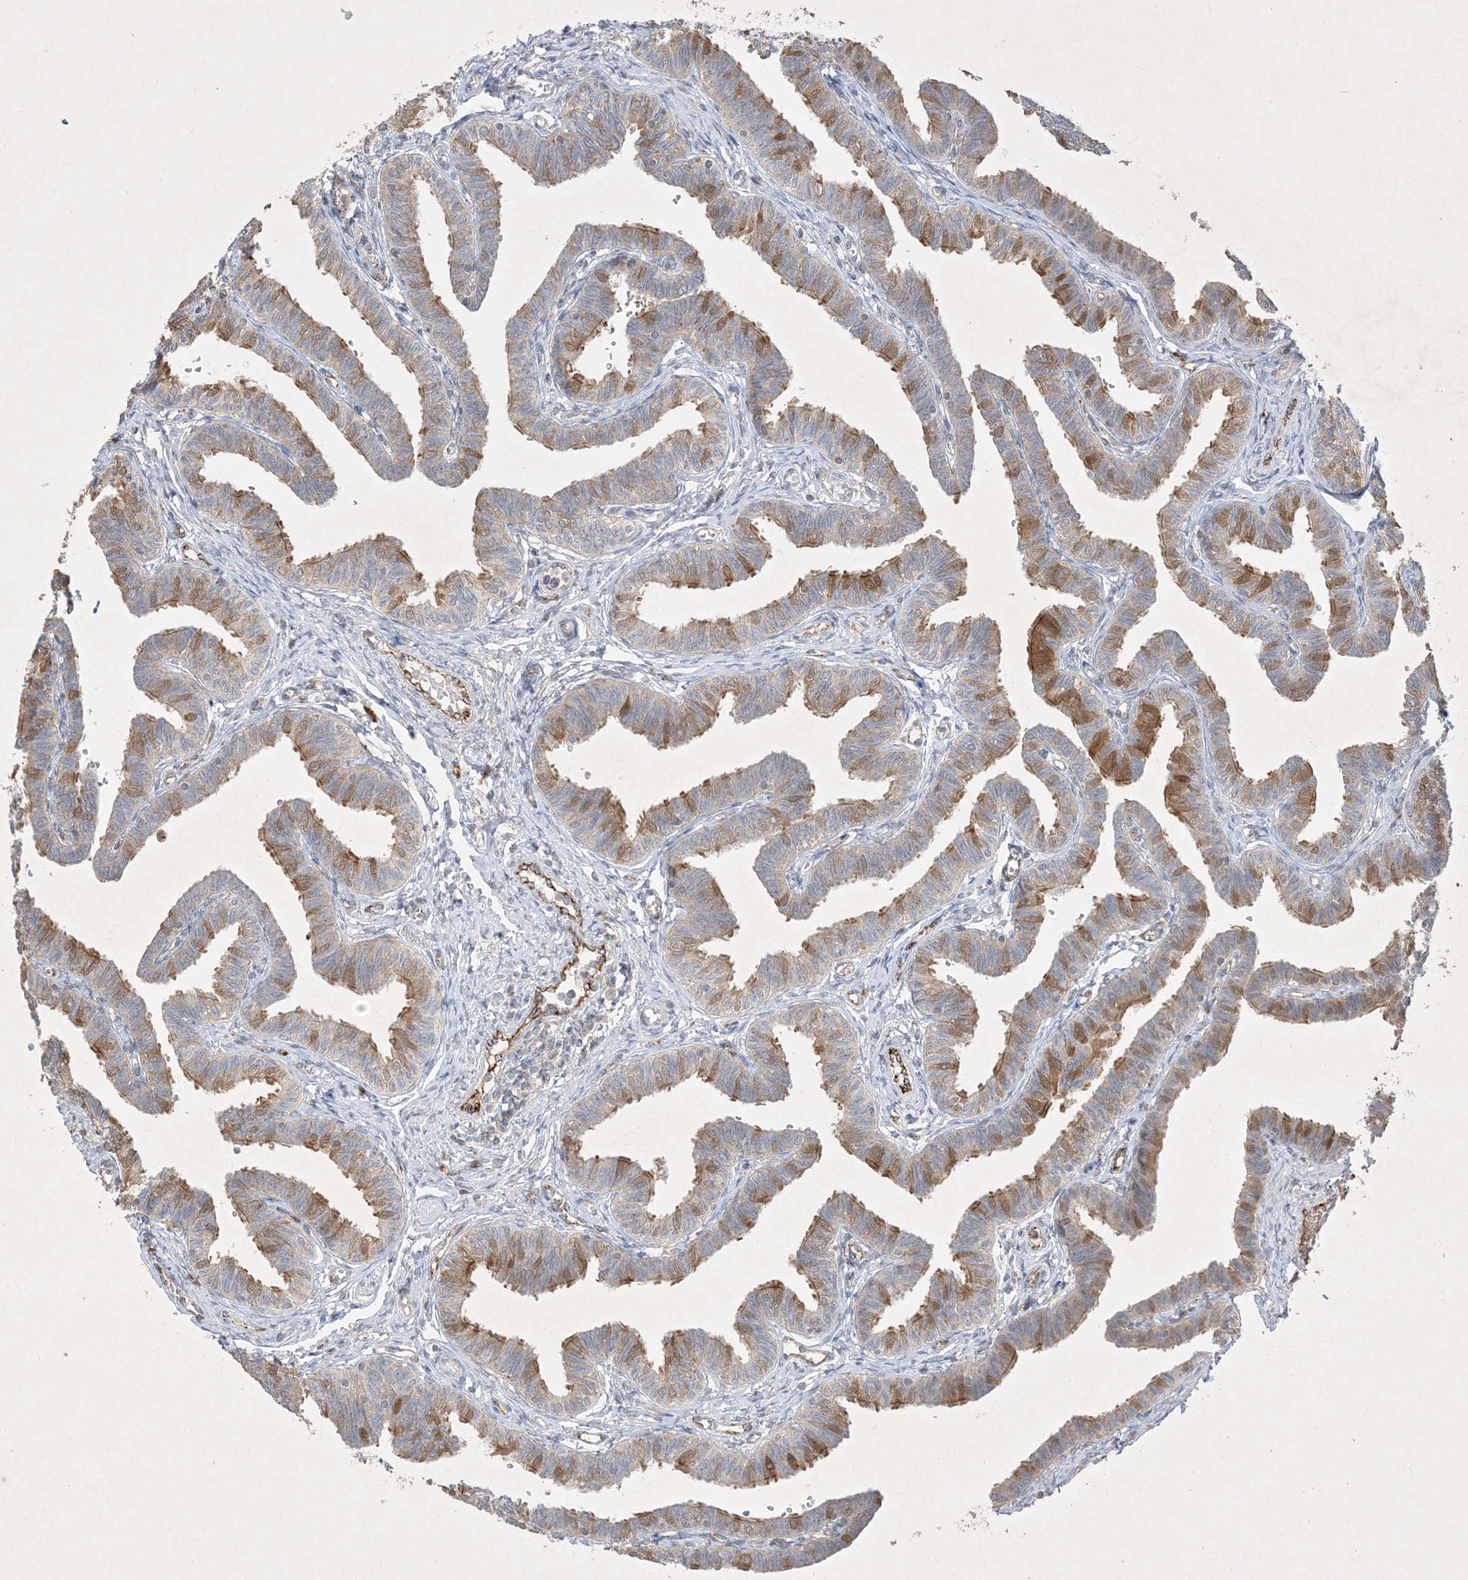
{"staining": {"intensity": "moderate", "quantity": "25%-75%", "location": "cytoplasmic/membranous"}, "tissue": "fallopian tube", "cell_type": "Glandular cells", "image_type": "normal", "snomed": [{"axis": "morphology", "description": "Normal tissue, NOS"}, {"axis": "topography", "description": "Fallopian tube"}, {"axis": "topography", "description": "Ovary"}], "caption": "Immunohistochemical staining of normal fallopian tube shows medium levels of moderate cytoplasmic/membranous positivity in about 25%-75% of glandular cells.", "gene": "PRSS36", "patient": {"sex": "female", "age": 23}}